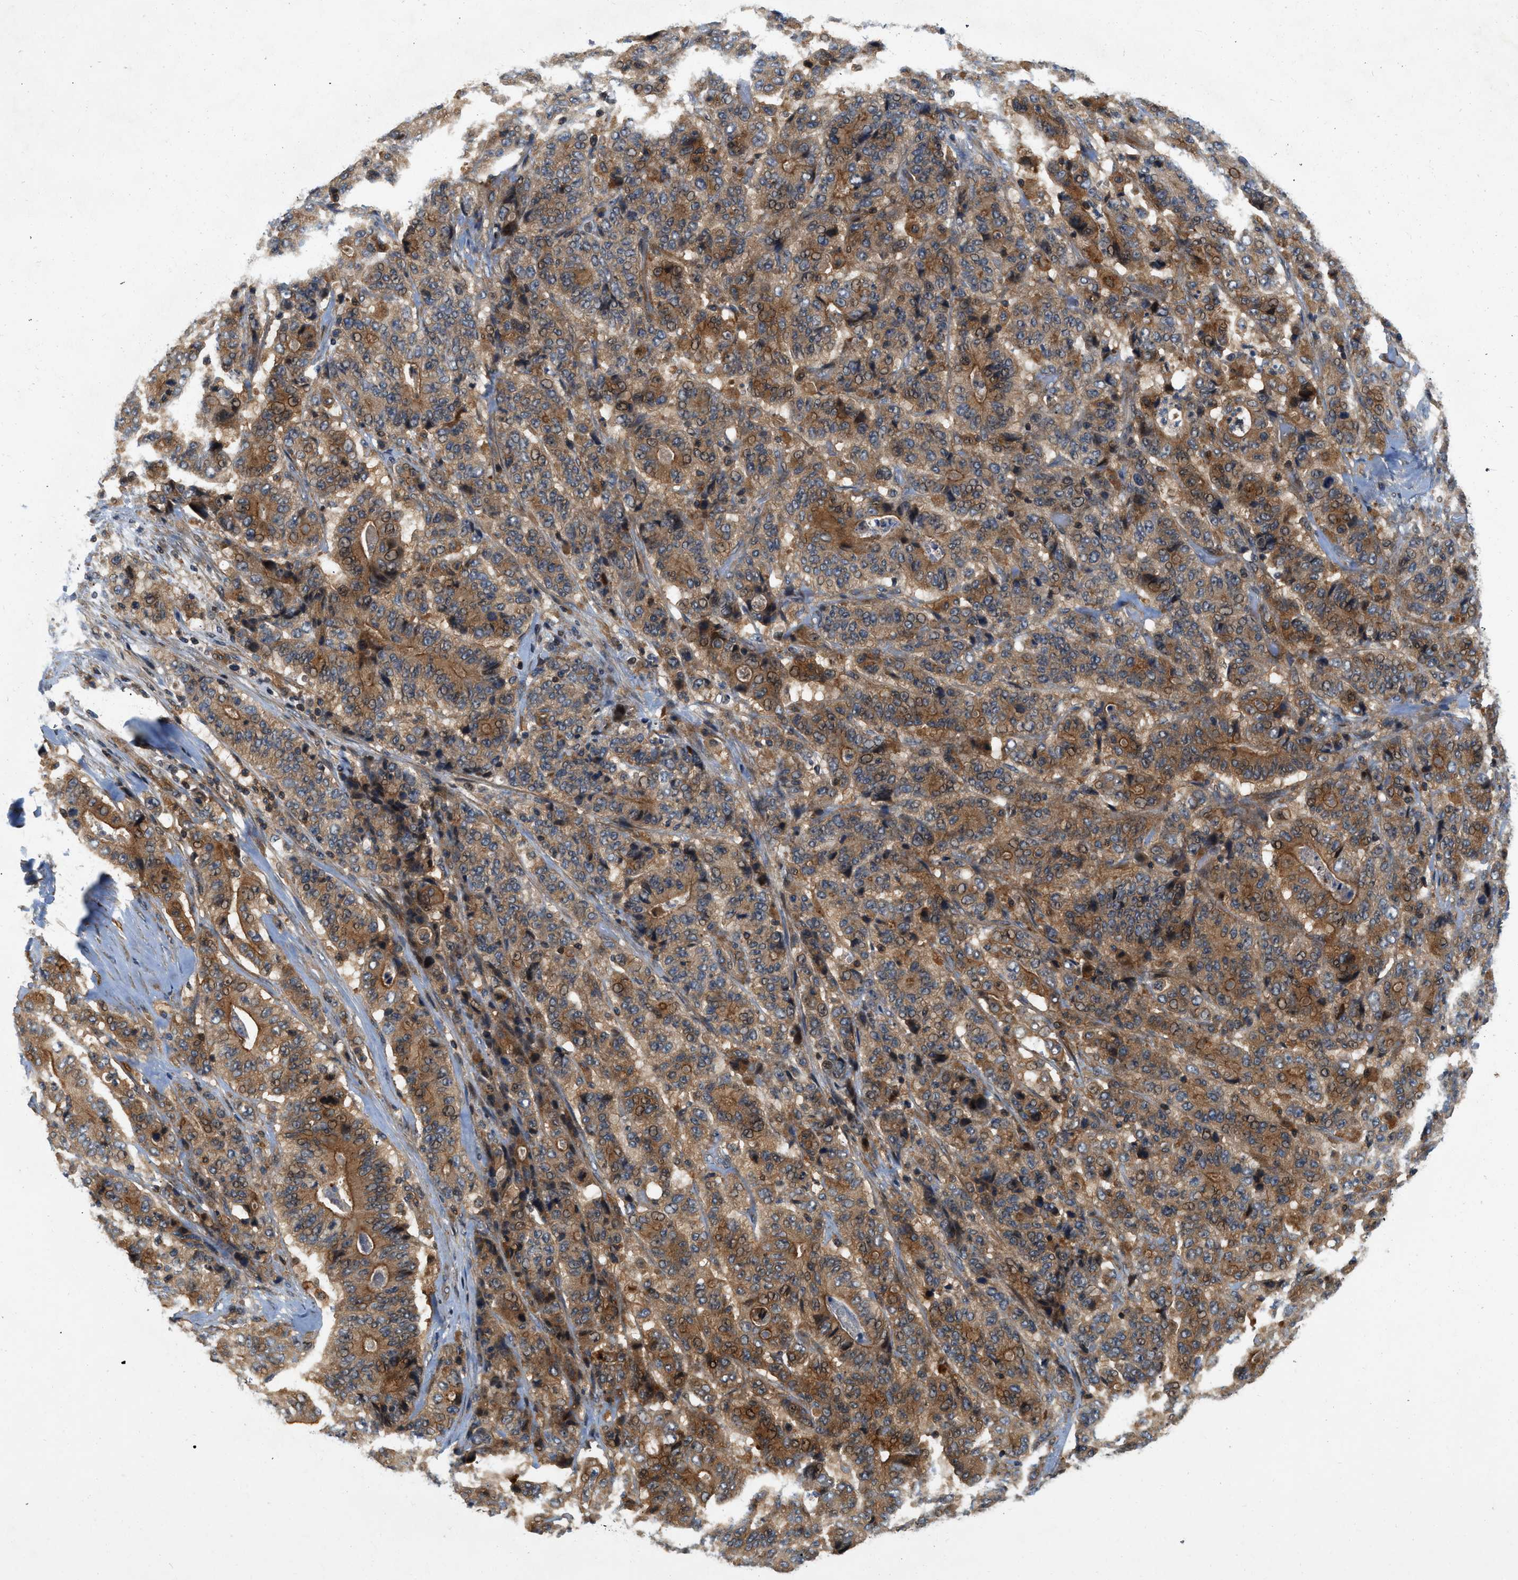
{"staining": {"intensity": "moderate", "quantity": ">75%", "location": "cytoplasmic/membranous"}, "tissue": "stomach cancer", "cell_type": "Tumor cells", "image_type": "cancer", "snomed": [{"axis": "morphology", "description": "Adenocarcinoma, NOS"}, {"axis": "topography", "description": "Stomach"}], "caption": "Moderate cytoplasmic/membranous protein staining is appreciated in approximately >75% of tumor cells in adenocarcinoma (stomach). (DAB (3,3'-diaminobenzidine) IHC, brown staining for protein, blue staining for nuclei).", "gene": "GPR31", "patient": {"sex": "female", "age": 73}}